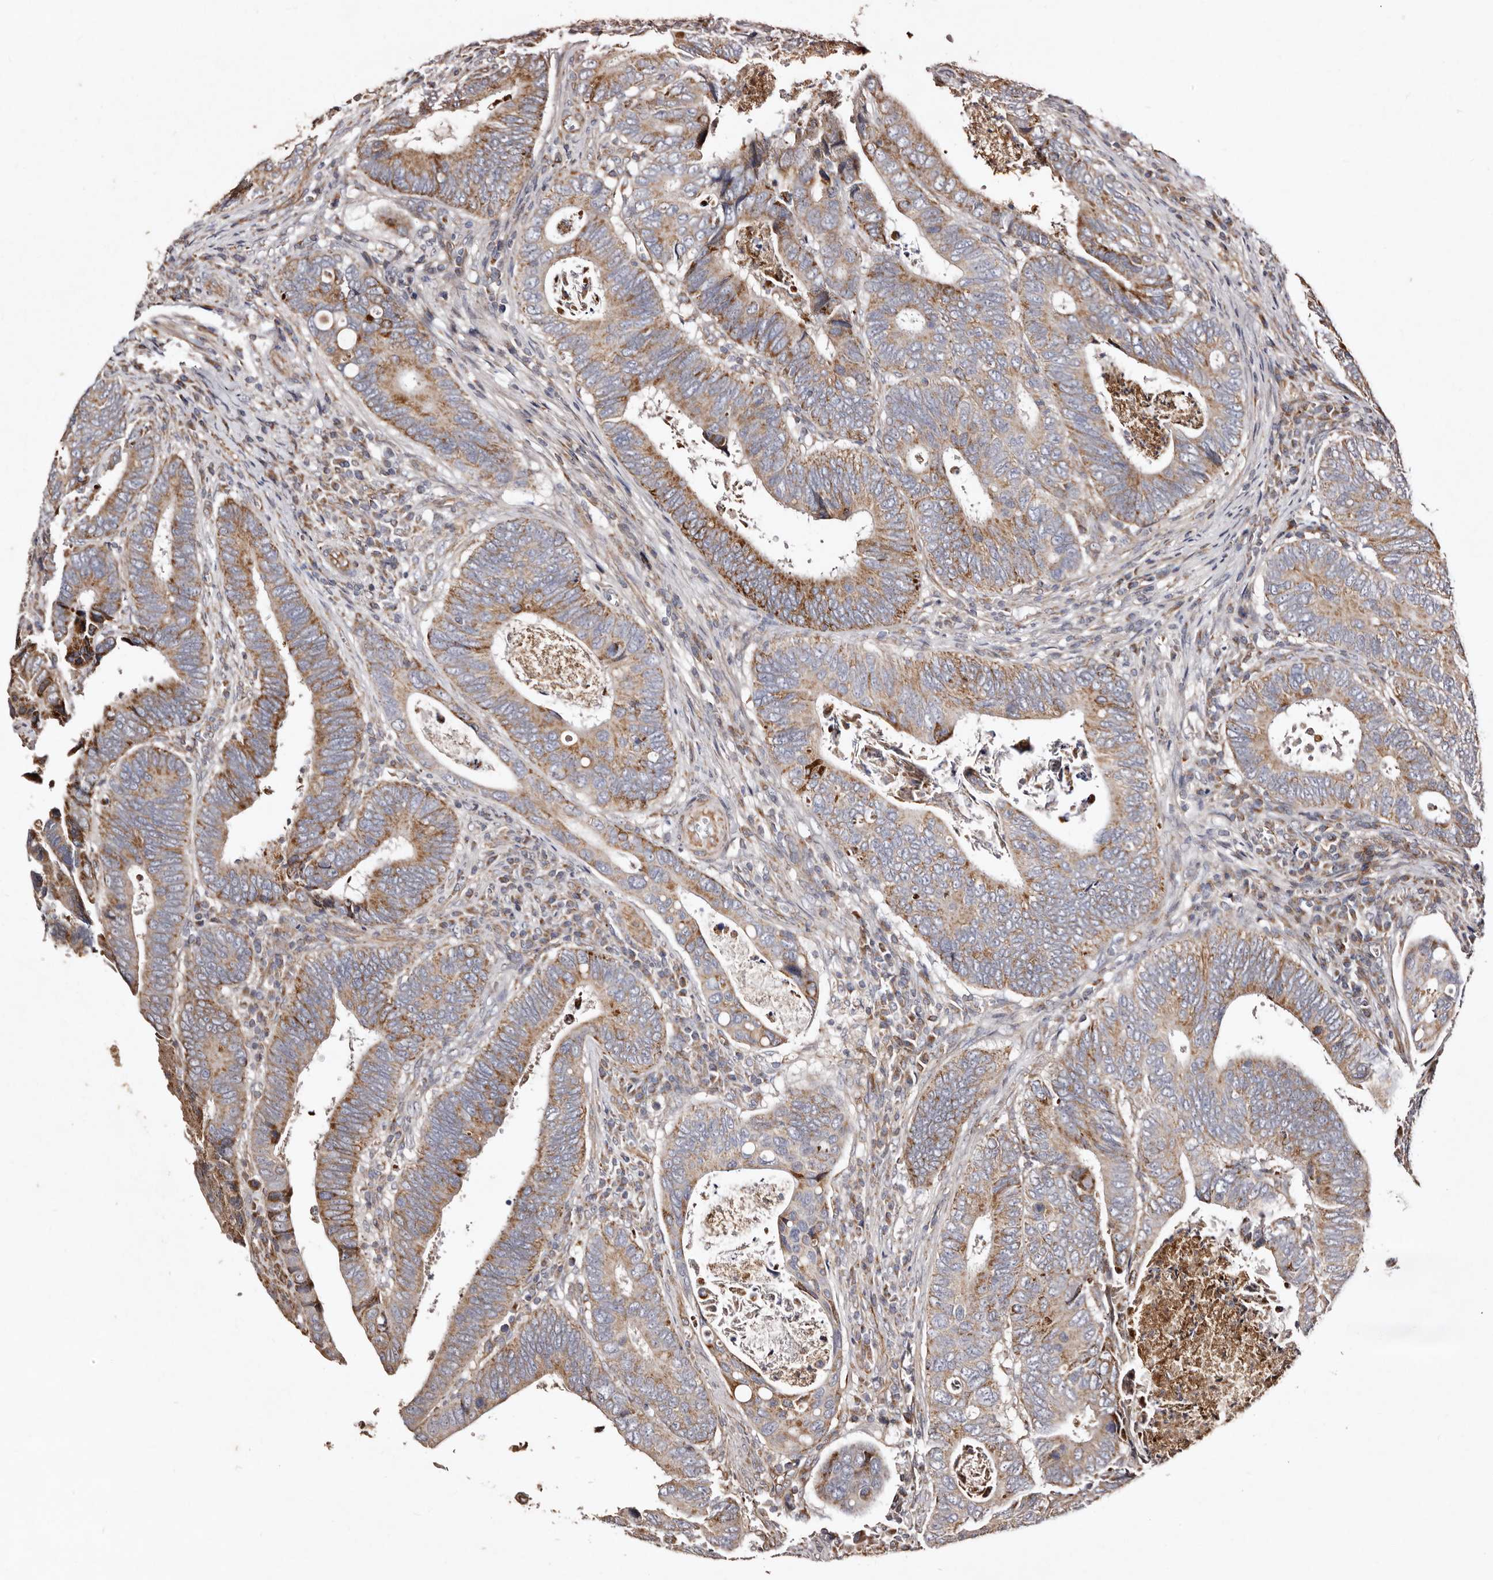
{"staining": {"intensity": "strong", "quantity": "25%-75%", "location": "cytoplasmic/membranous"}, "tissue": "colorectal cancer", "cell_type": "Tumor cells", "image_type": "cancer", "snomed": [{"axis": "morphology", "description": "Adenocarcinoma, NOS"}, {"axis": "topography", "description": "Colon"}], "caption": "This is a photomicrograph of immunohistochemistry staining of colorectal cancer (adenocarcinoma), which shows strong expression in the cytoplasmic/membranous of tumor cells.", "gene": "MACC1", "patient": {"sex": "male", "age": 72}}